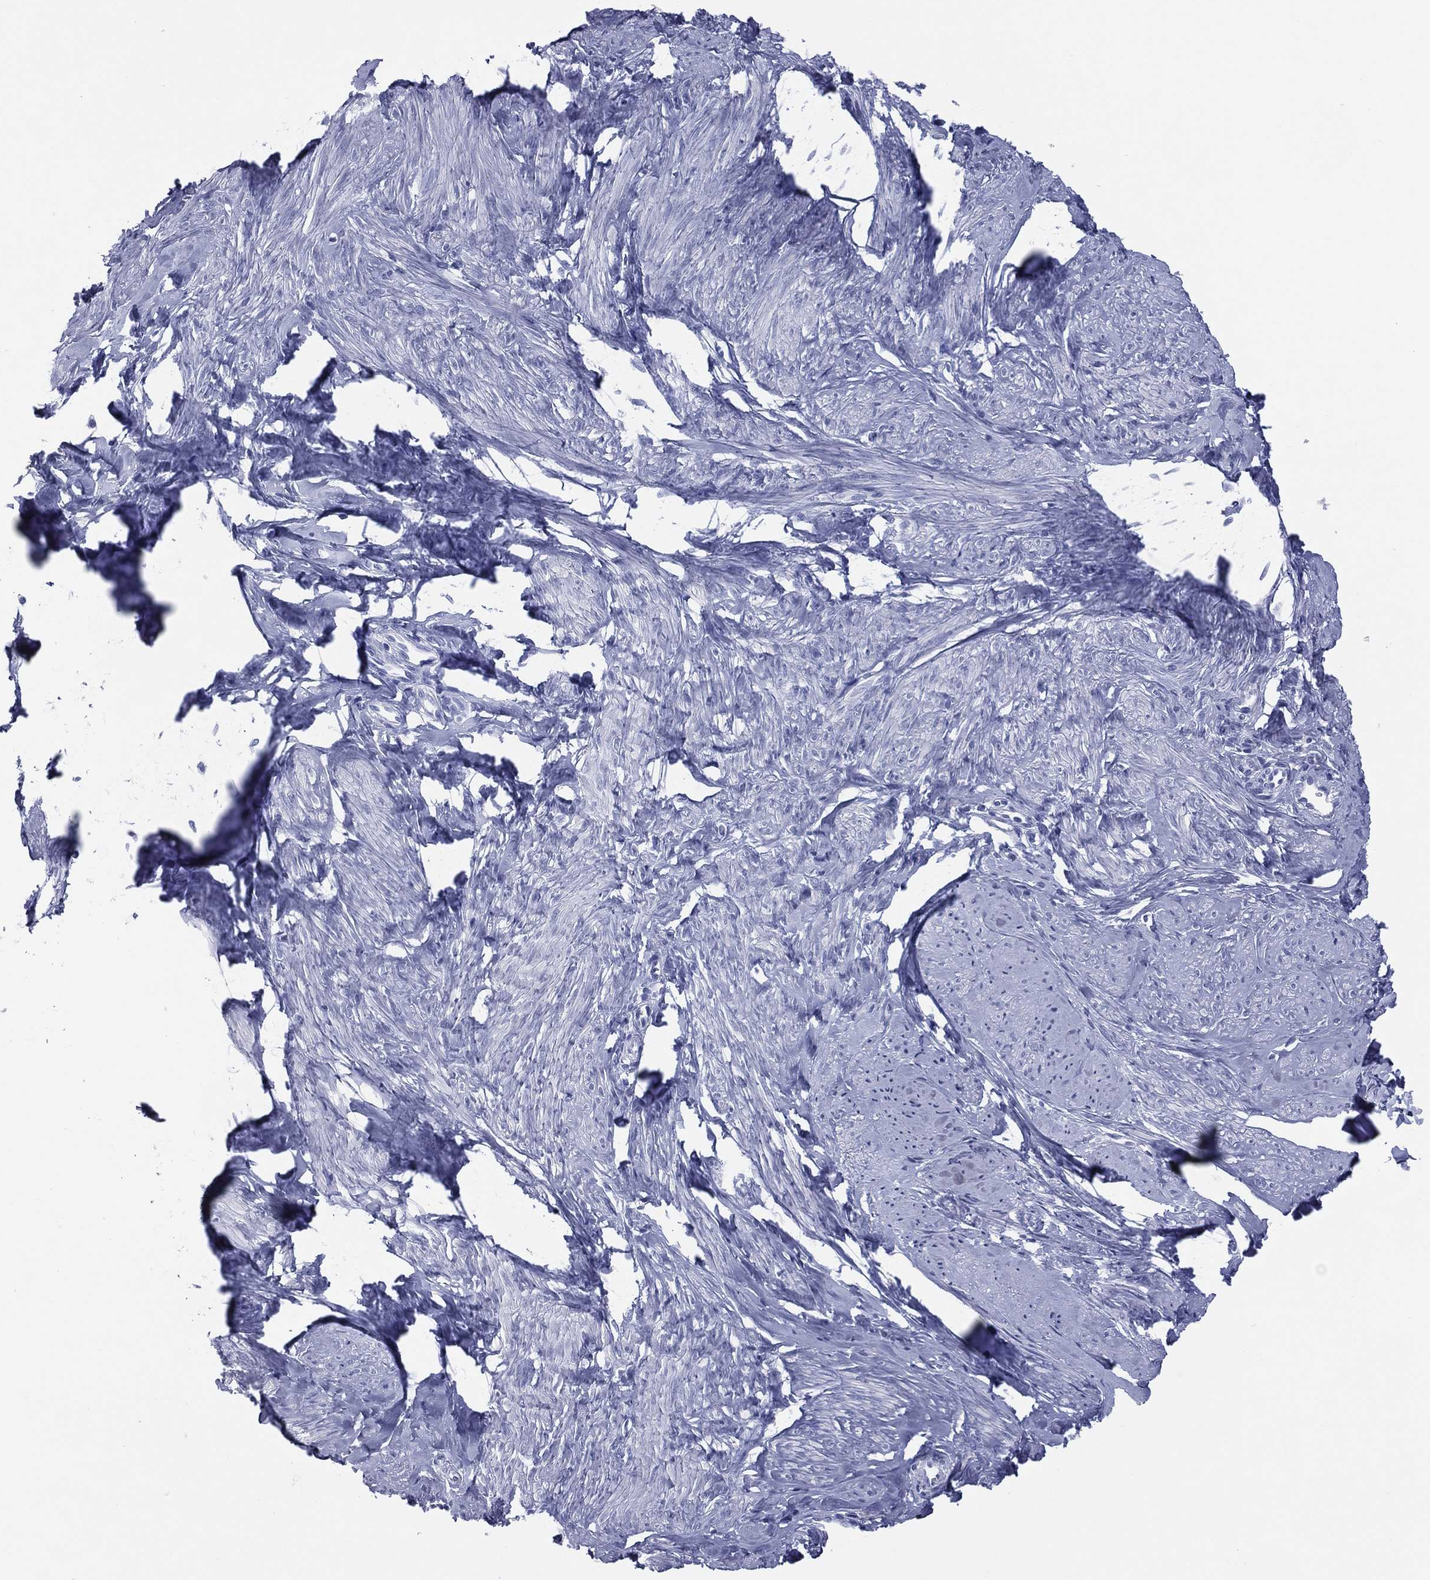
{"staining": {"intensity": "negative", "quantity": "none", "location": "none"}, "tissue": "smooth muscle", "cell_type": "Smooth muscle cells", "image_type": "normal", "snomed": [{"axis": "morphology", "description": "Normal tissue, NOS"}, {"axis": "topography", "description": "Smooth muscle"}], "caption": "This is an immunohistochemistry (IHC) image of normal human smooth muscle. There is no expression in smooth muscle cells.", "gene": "MLN", "patient": {"sex": "female", "age": 48}}